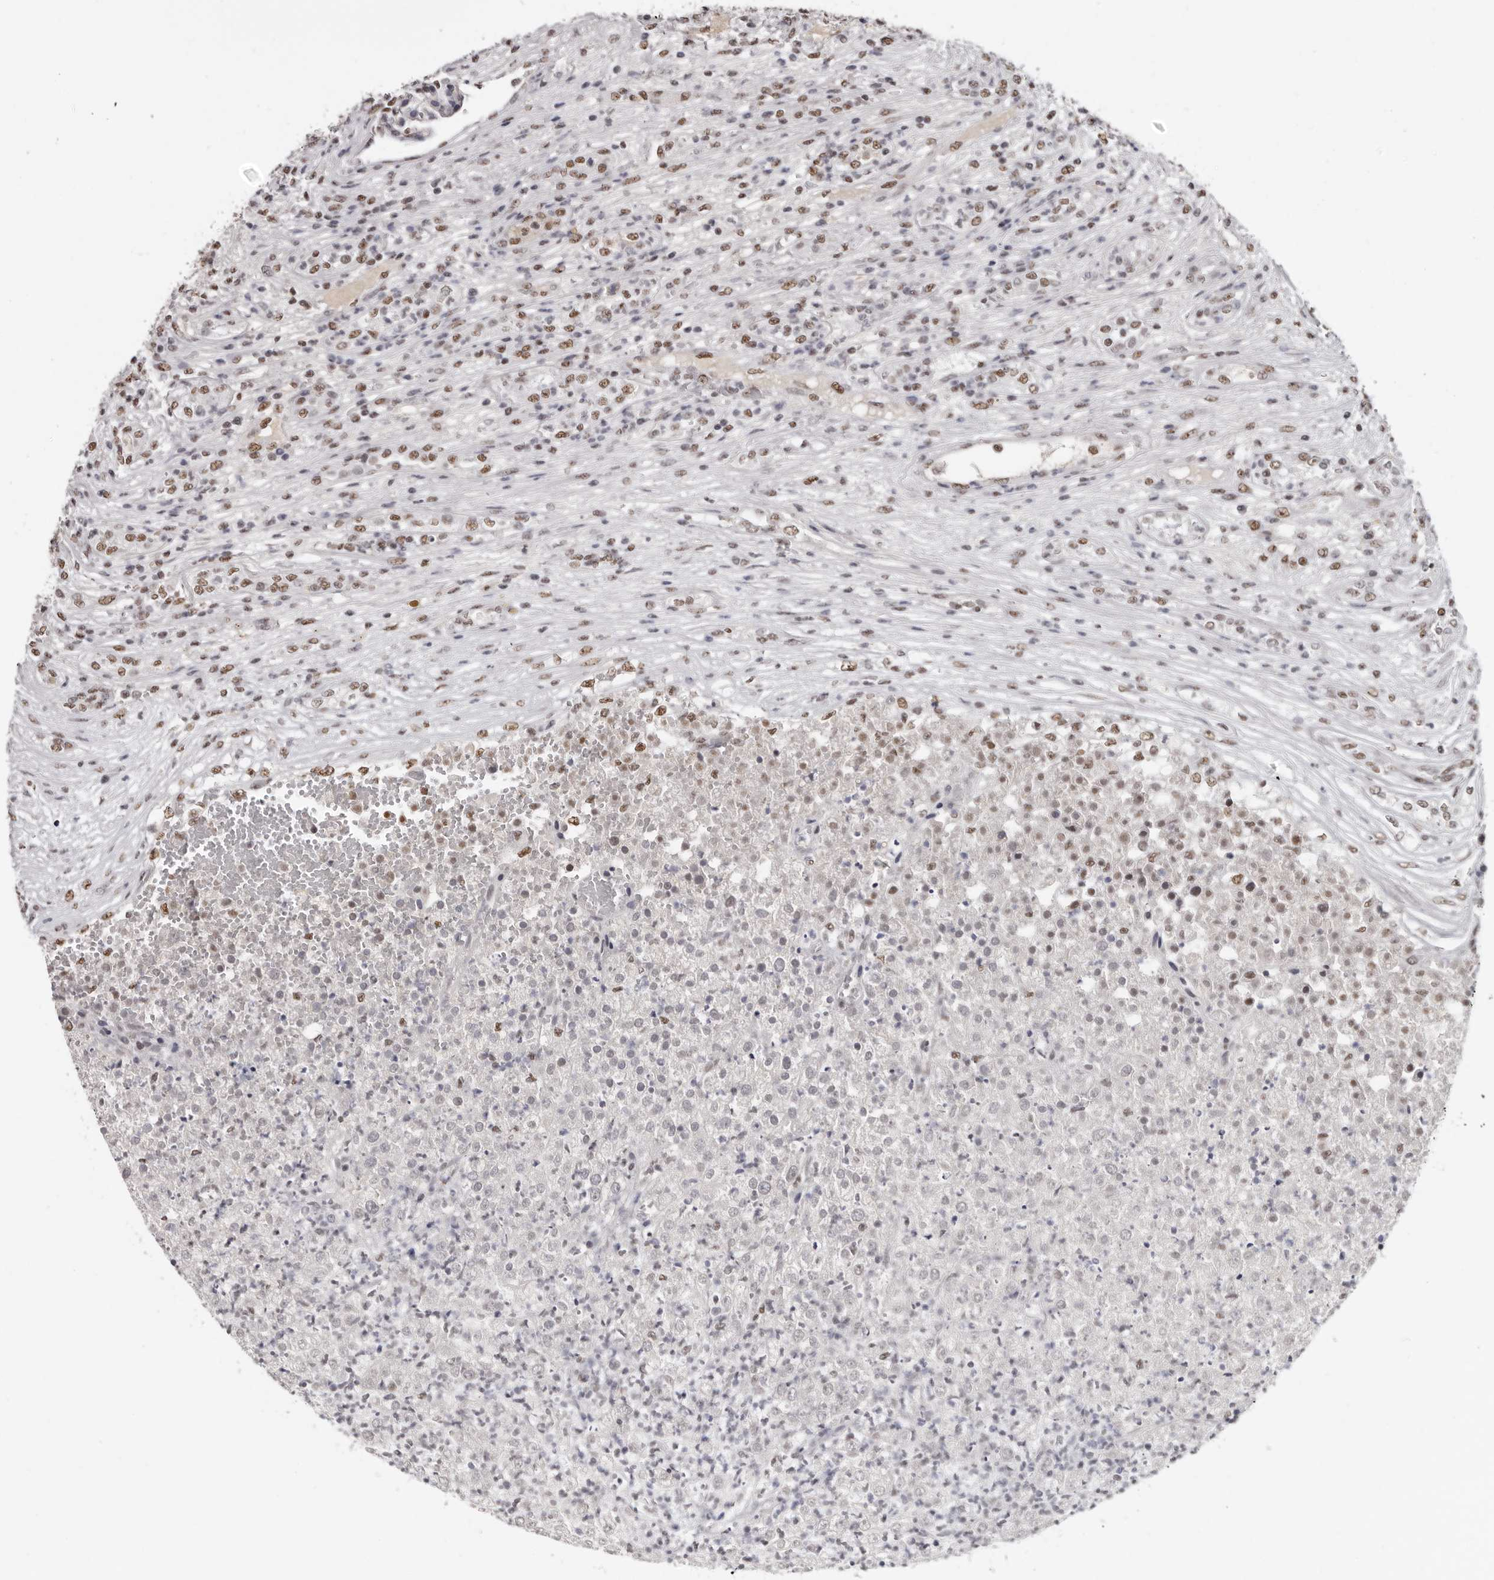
{"staining": {"intensity": "moderate", "quantity": "25%-75%", "location": "nuclear"}, "tissue": "renal cancer", "cell_type": "Tumor cells", "image_type": "cancer", "snomed": [{"axis": "morphology", "description": "Adenocarcinoma, NOS"}, {"axis": "topography", "description": "Kidney"}], "caption": "Tumor cells exhibit moderate nuclear expression in approximately 25%-75% of cells in renal adenocarcinoma.", "gene": "SCAF4", "patient": {"sex": "female", "age": 54}}